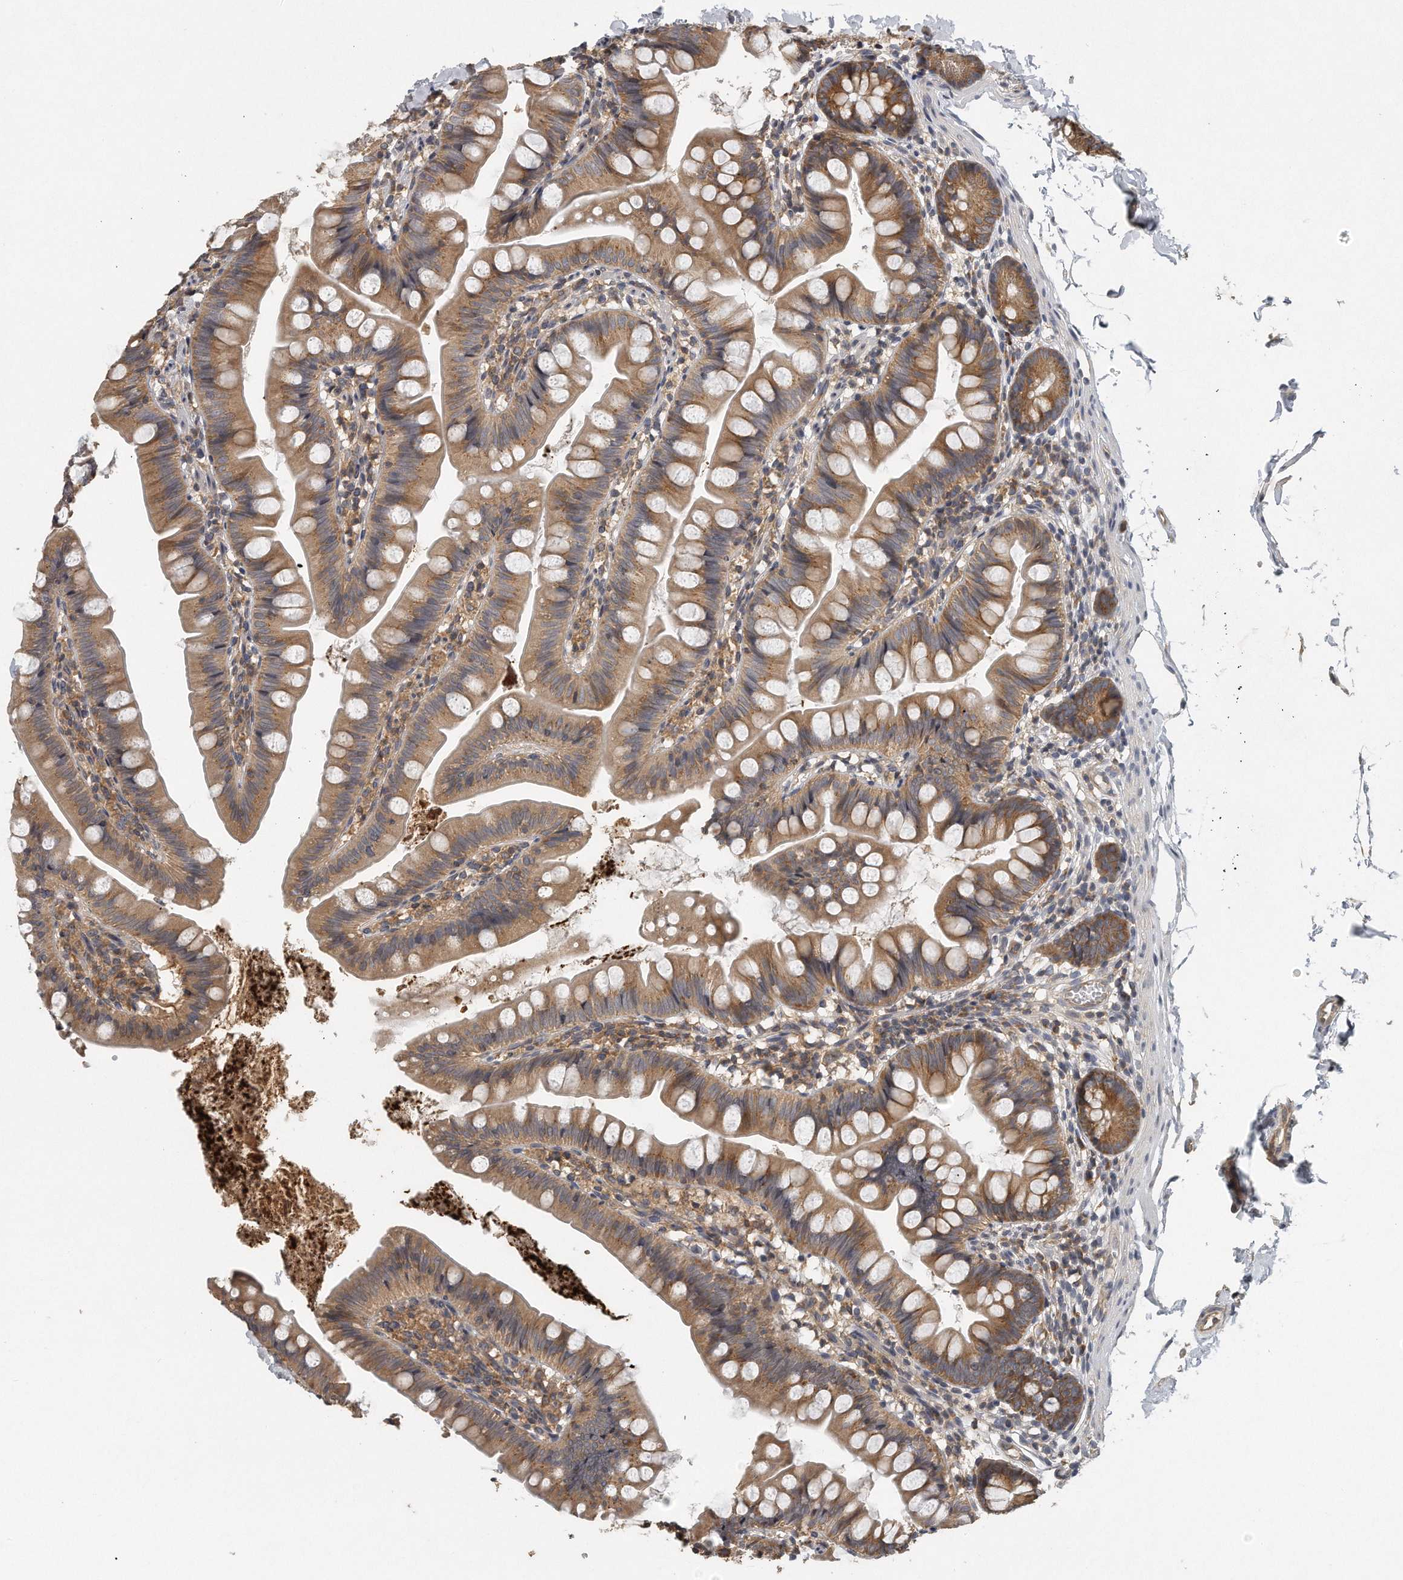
{"staining": {"intensity": "moderate", "quantity": ">75%", "location": "cytoplasmic/membranous"}, "tissue": "small intestine", "cell_type": "Glandular cells", "image_type": "normal", "snomed": [{"axis": "morphology", "description": "Normal tissue, NOS"}, {"axis": "topography", "description": "Small intestine"}], "caption": "Small intestine stained for a protein (brown) reveals moderate cytoplasmic/membranous positive positivity in approximately >75% of glandular cells.", "gene": "EIF3I", "patient": {"sex": "male", "age": 7}}